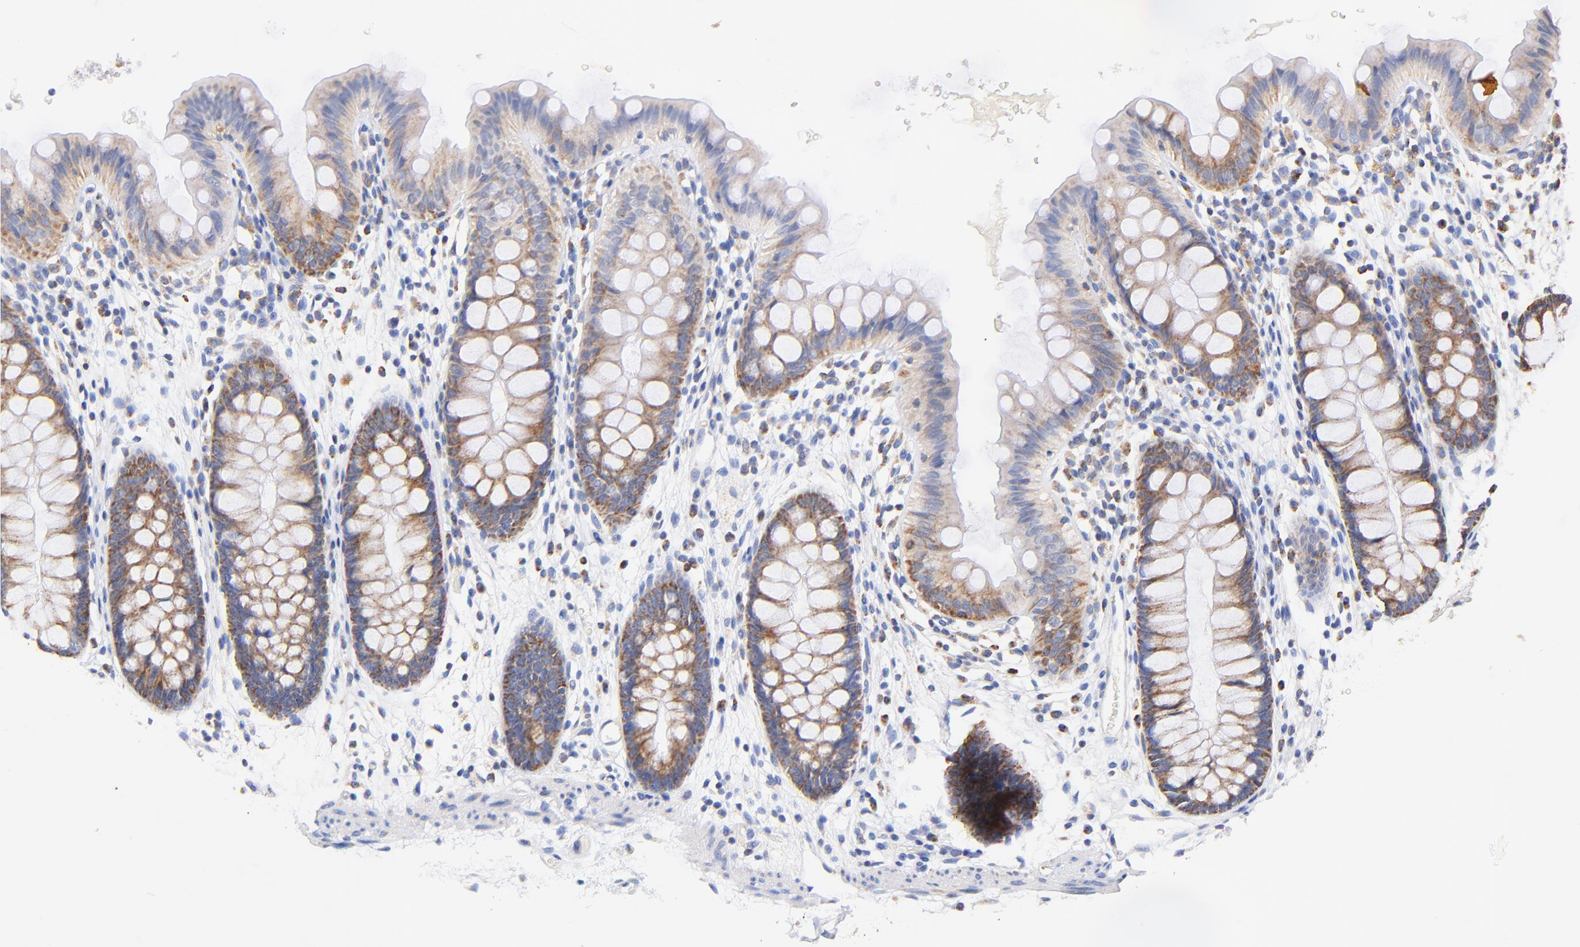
{"staining": {"intensity": "negative", "quantity": "none", "location": "none"}, "tissue": "colon", "cell_type": "Endothelial cells", "image_type": "normal", "snomed": [{"axis": "morphology", "description": "Normal tissue, NOS"}, {"axis": "topography", "description": "Smooth muscle"}, {"axis": "topography", "description": "Colon"}], "caption": "Protein analysis of benign colon exhibits no significant positivity in endothelial cells.", "gene": "ATP5F1D", "patient": {"sex": "male", "age": 67}}